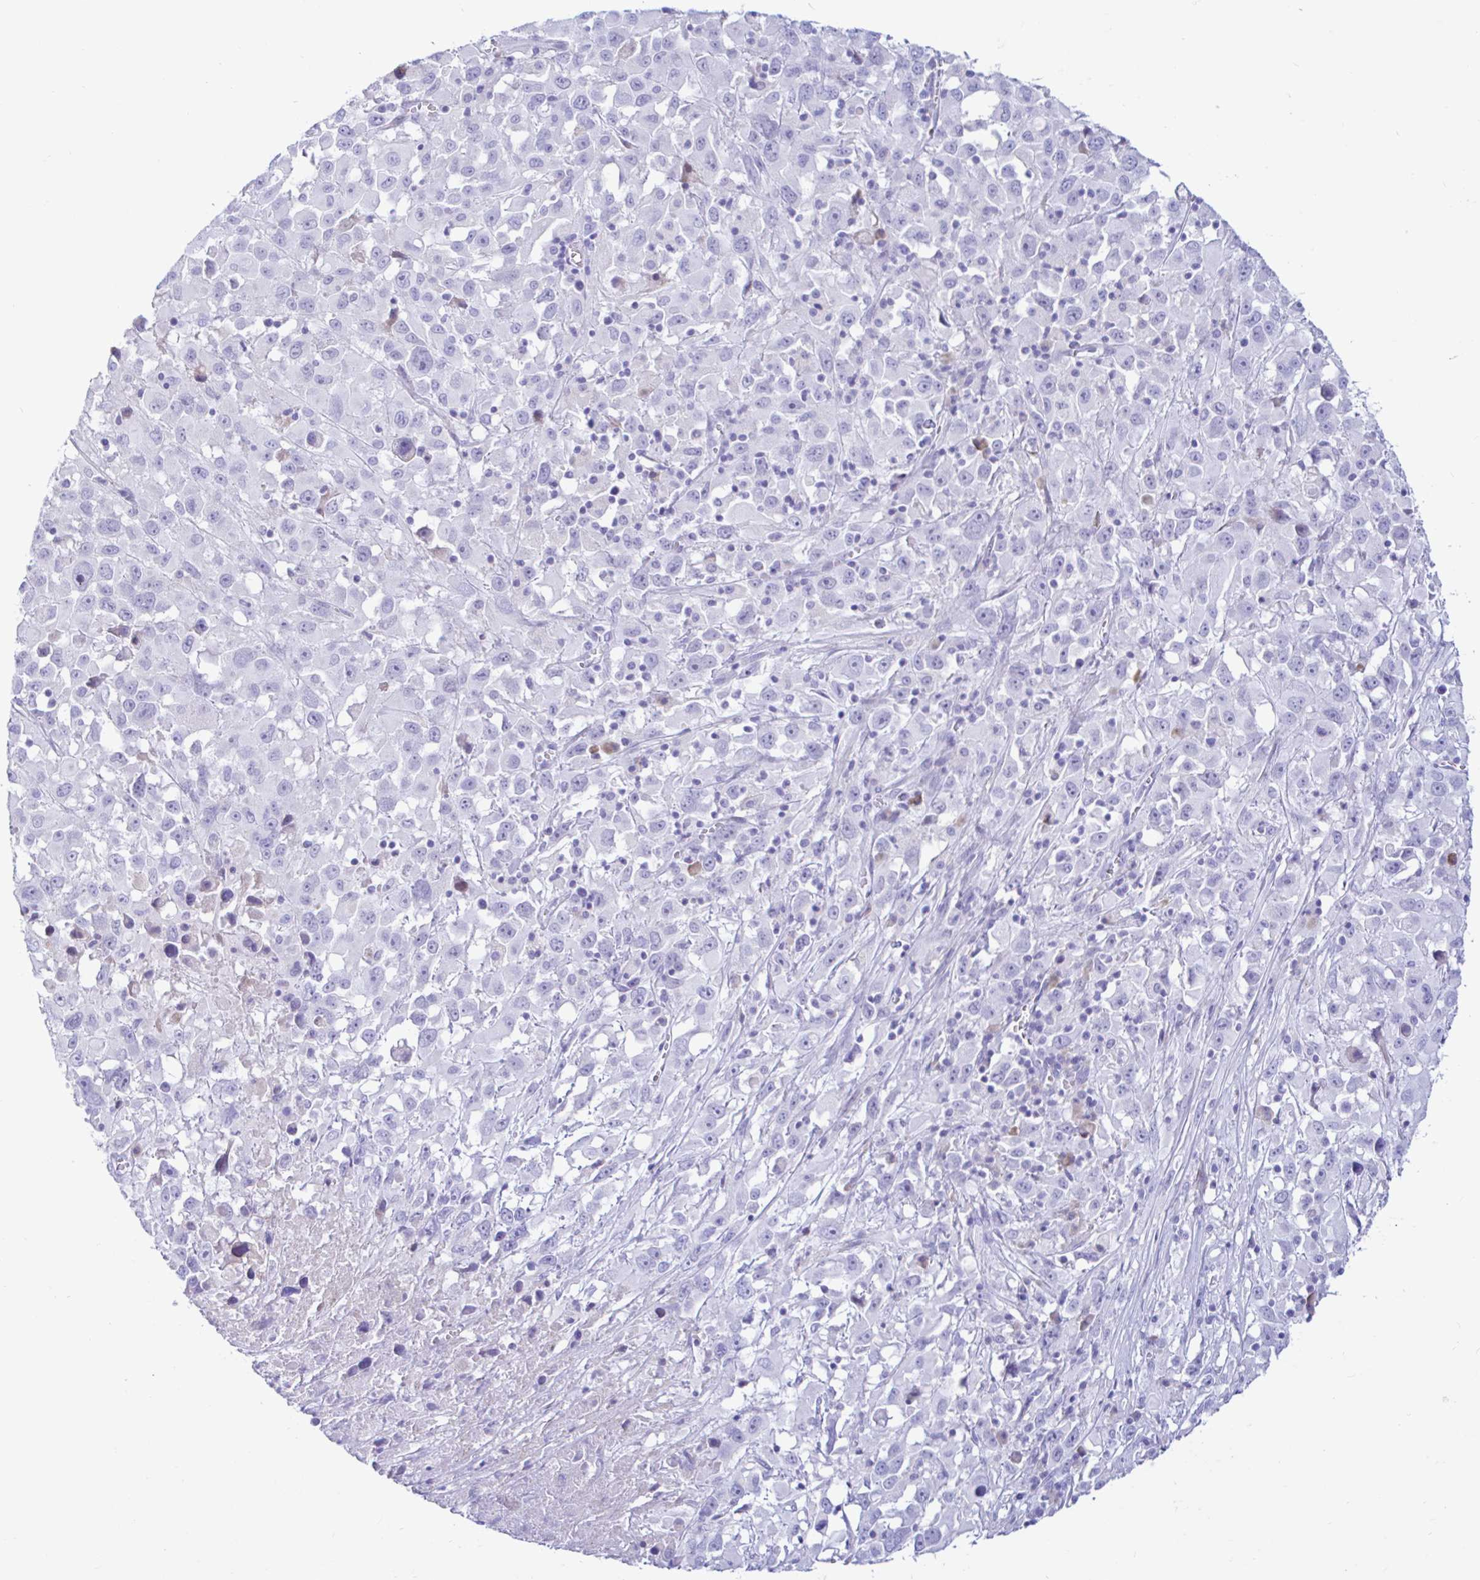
{"staining": {"intensity": "negative", "quantity": "none", "location": "none"}, "tissue": "melanoma", "cell_type": "Tumor cells", "image_type": "cancer", "snomed": [{"axis": "morphology", "description": "Malignant melanoma, Metastatic site"}, {"axis": "topography", "description": "Soft tissue"}], "caption": "The photomicrograph reveals no staining of tumor cells in melanoma.", "gene": "NBPF3", "patient": {"sex": "male", "age": 50}}